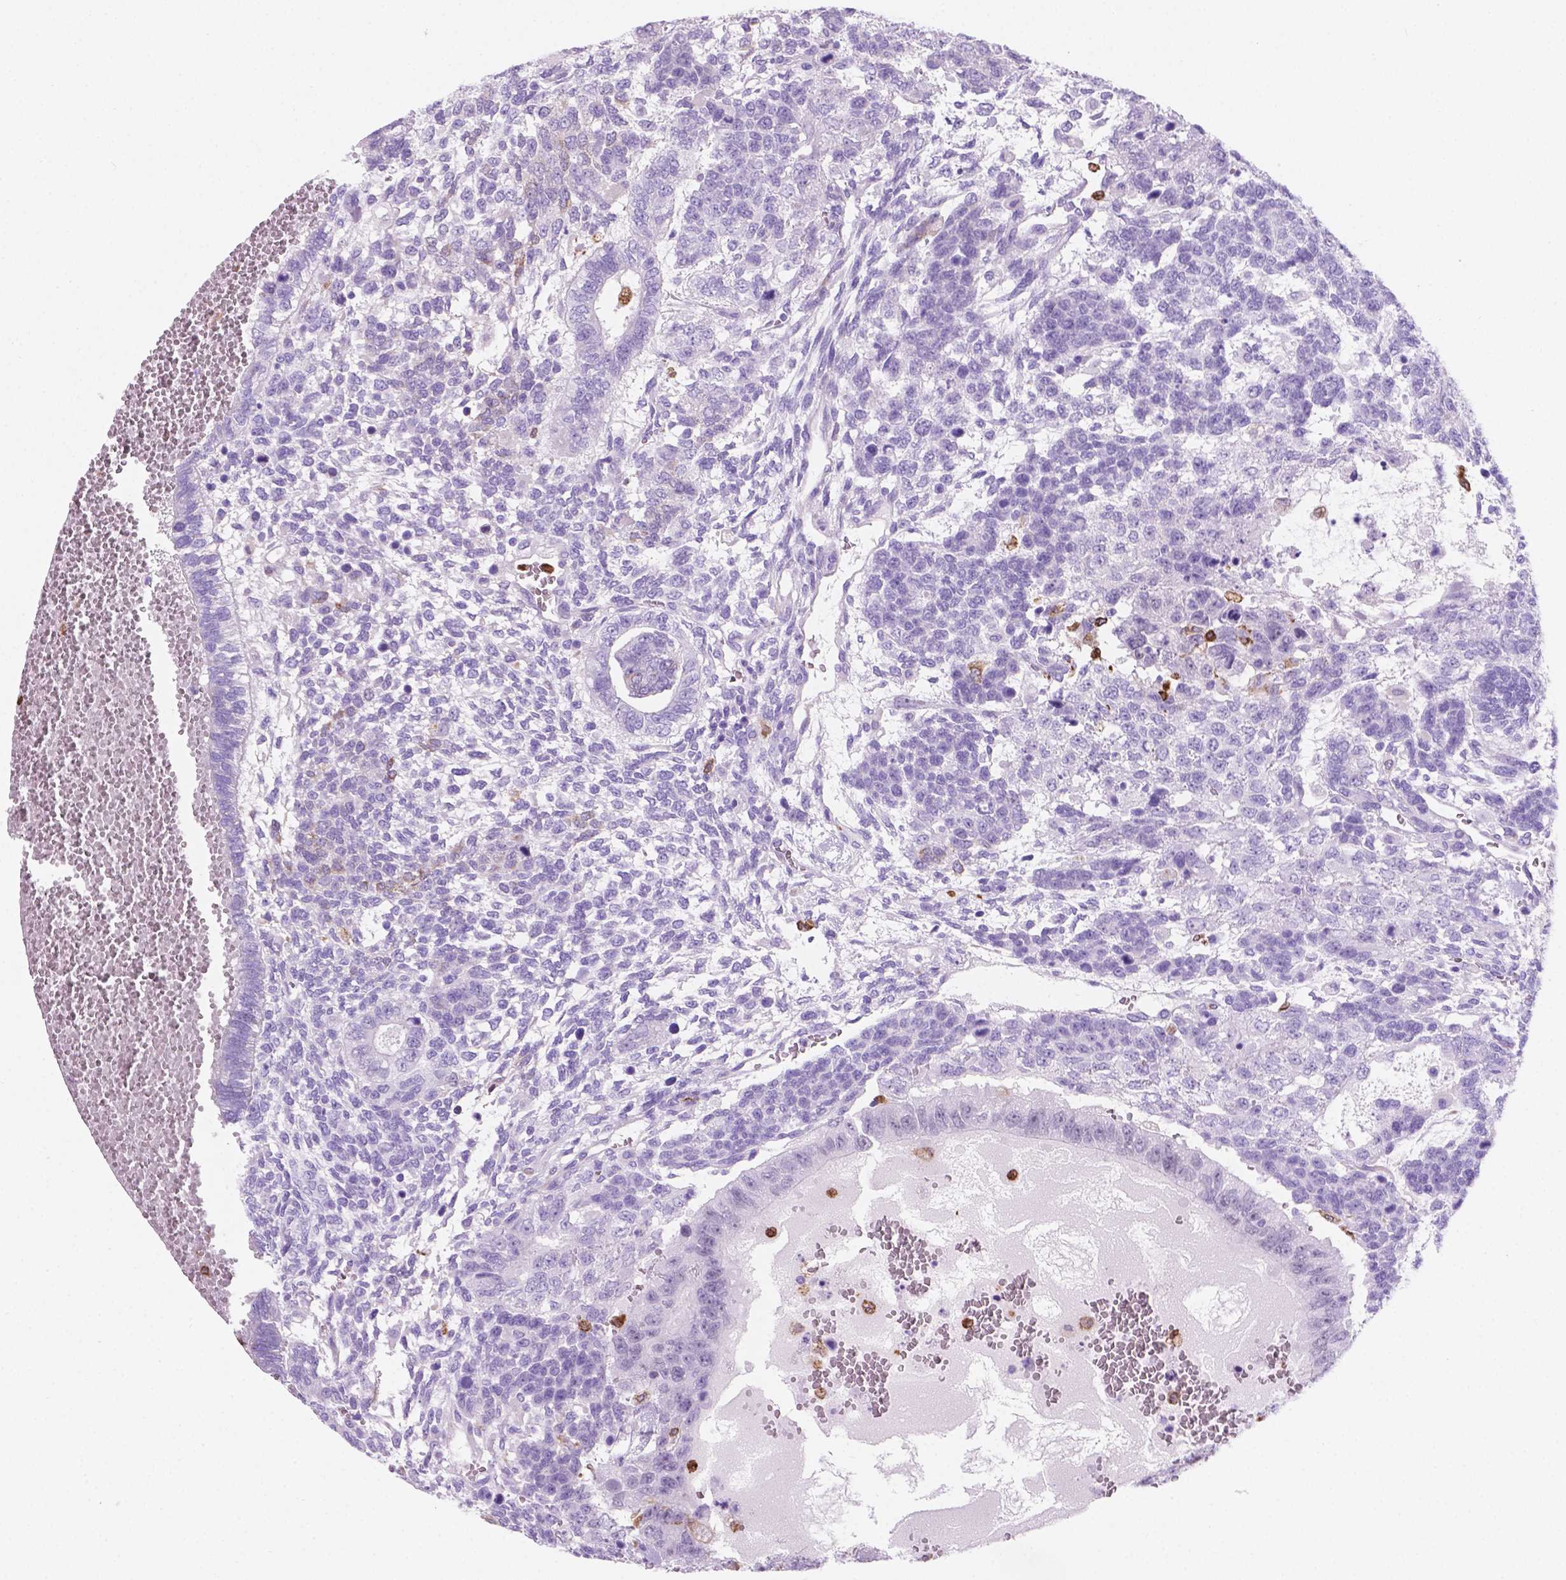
{"staining": {"intensity": "negative", "quantity": "none", "location": "none"}, "tissue": "testis cancer", "cell_type": "Tumor cells", "image_type": "cancer", "snomed": [{"axis": "morphology", "description": "Normal tissue, NOS"}, {"axis": "morphology", "description": "Carcinoma, Embryonal, NOS"}, {"axis": "topography", "description": "Testis"}, {"axis": "topography", "description": "Epididymis"}], "caption": "There is no significant positivity in tumor cells of embryonal carcinoma (testis).", "gene": "MACF1", "patient": {"sex": "male", "age": 23}}